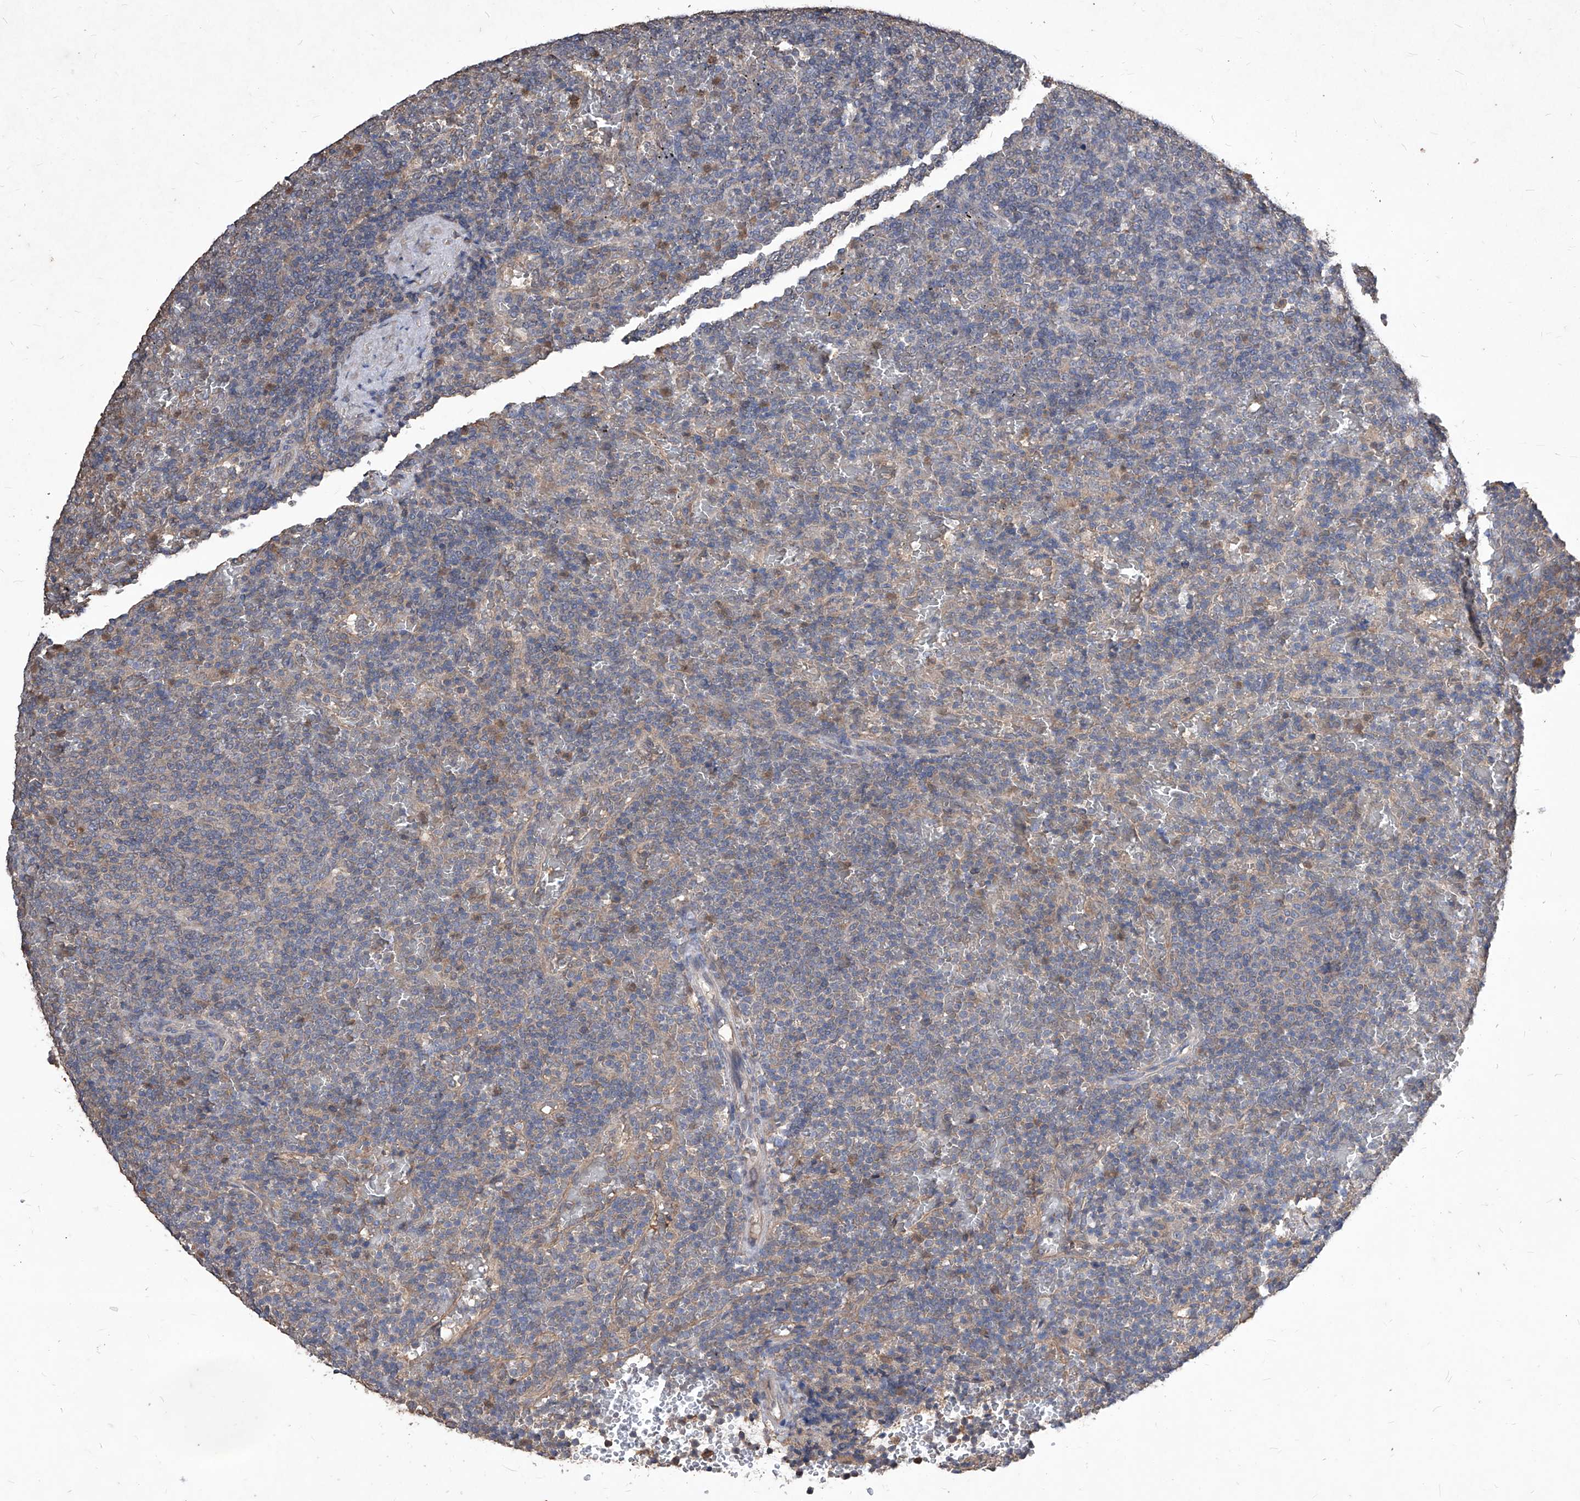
{"staining": {"intensity": "negative", "quantity": "none", "location": "none"}, "tissue": "lymphoma", "cell_type": "Tumor cells", "image_type": "cancer", "snomed": [{"axis": "morphology", "description": "Malignant lymphoma, non-Hodgkin's type, Low grade"}, {"axis": "topography", "description": "Spleen"}], "caption": "Tumor cells show no significant protein staining in lymphoma.", "gene": "SYNGR1", "patient": {"sex": "female", "age": 77}}